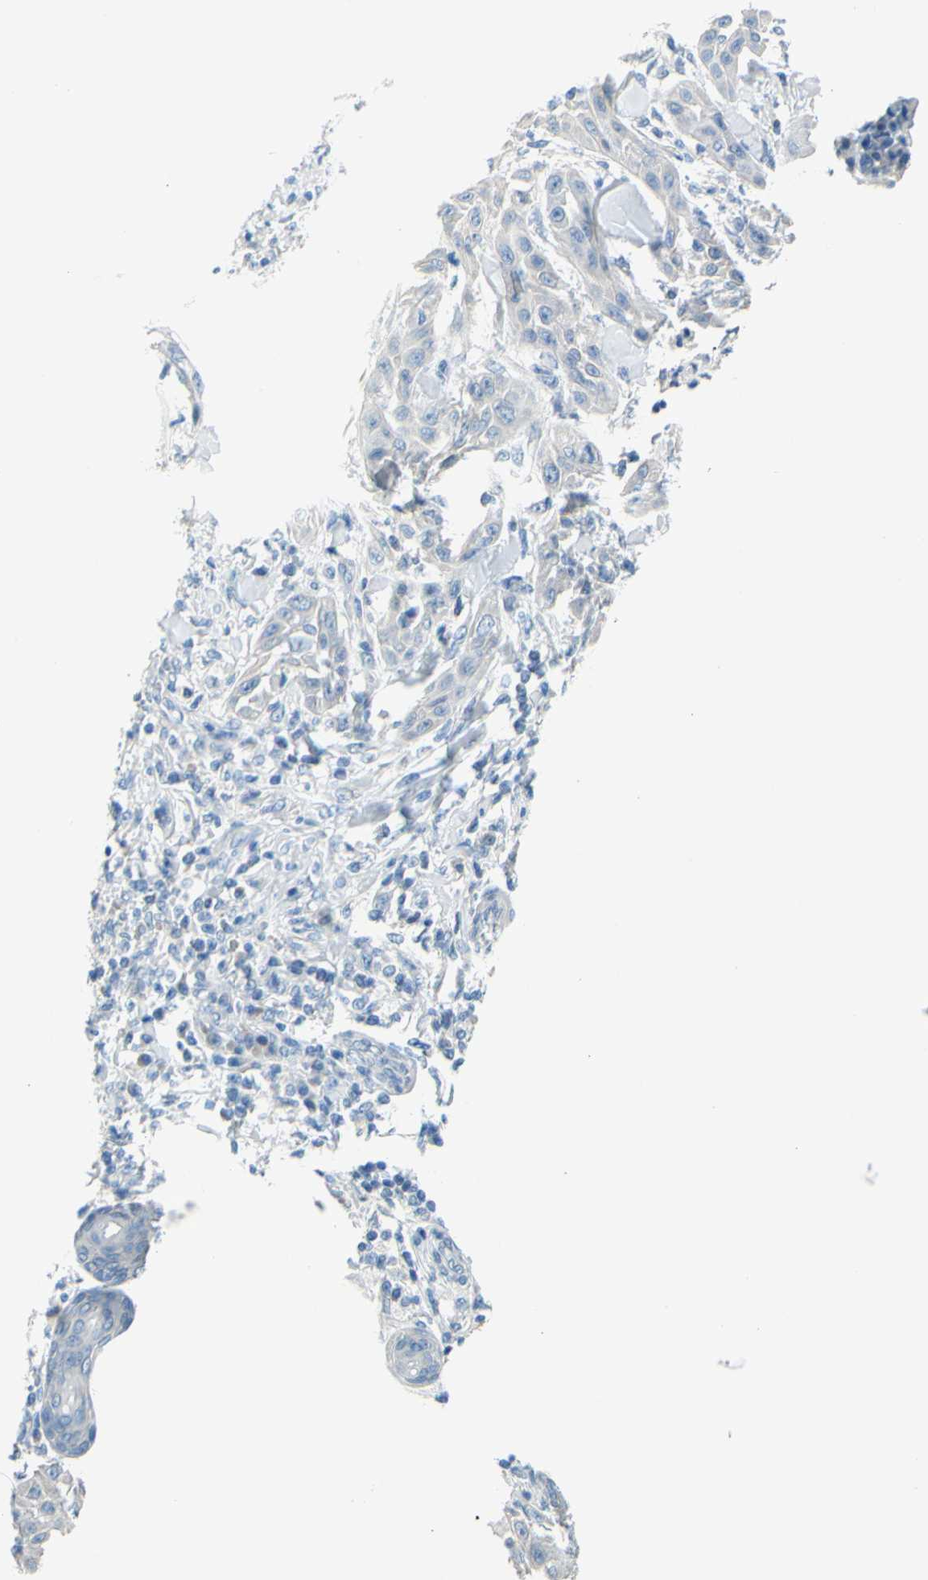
{"staining": {"intensity": "negative", "quantity": "none", "location": "none"}, "tissue": "skin cancer", "cell_type": "Tumor cells", "image_type": "cancer", "snomed": [{"axis": "morphology", "description": "Squamous cell carcinoma, NOS"}, {"axis": "topography", "description": "Skin"}], "caption": "A high-resolution histopathology image shows immunohistochemistry staining of skin cancer (squamous cell carcinoma), which displays no significant positivity in tumor cells.", "gene": "SLC1A2", "patient": {"sex": "male", "age": 24}}